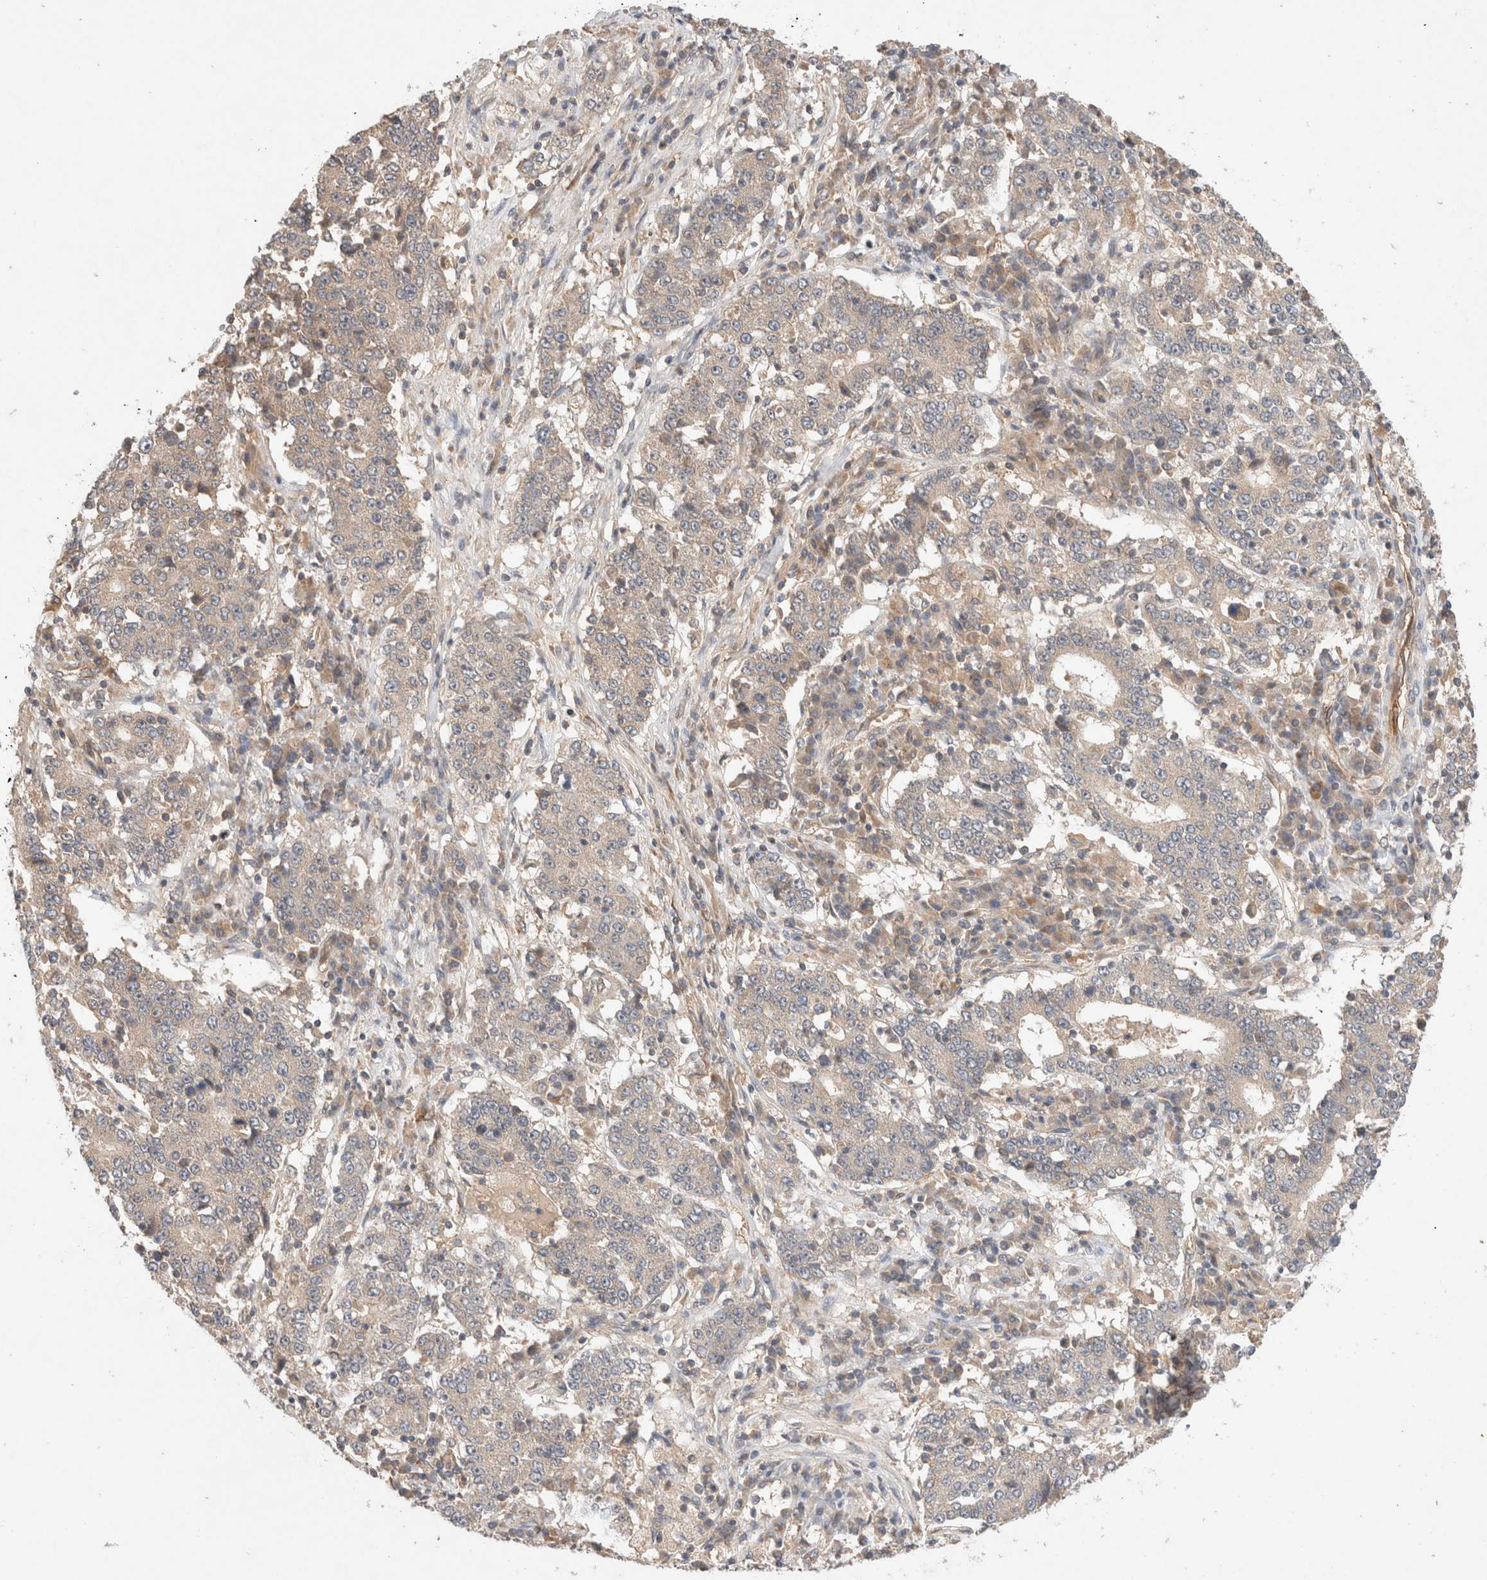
{"staining": {"intensity": "weak", "quantity": "<25%", "location": "cytoplasmic/membranous"}, "tissue": "stomach cancer", "cell_type": "Tumor cells", "image_type": "cancer", "snomed": [{"axis": "morphology", "description": "Adenocarcinoma, NOS"}, {"axis": "topography", "description": "Stomach"}], "caption": "Immunohistochemistry (IHC) histopathology image of neoplastic tissue: human stomach adenocarcinoma stained with DAB (3,3'-diaminobenzidine) reveals no significant protein positivity in tumor cells.", "gene": "KLHL20", "patient": {"sex": "male", "age": 59}}